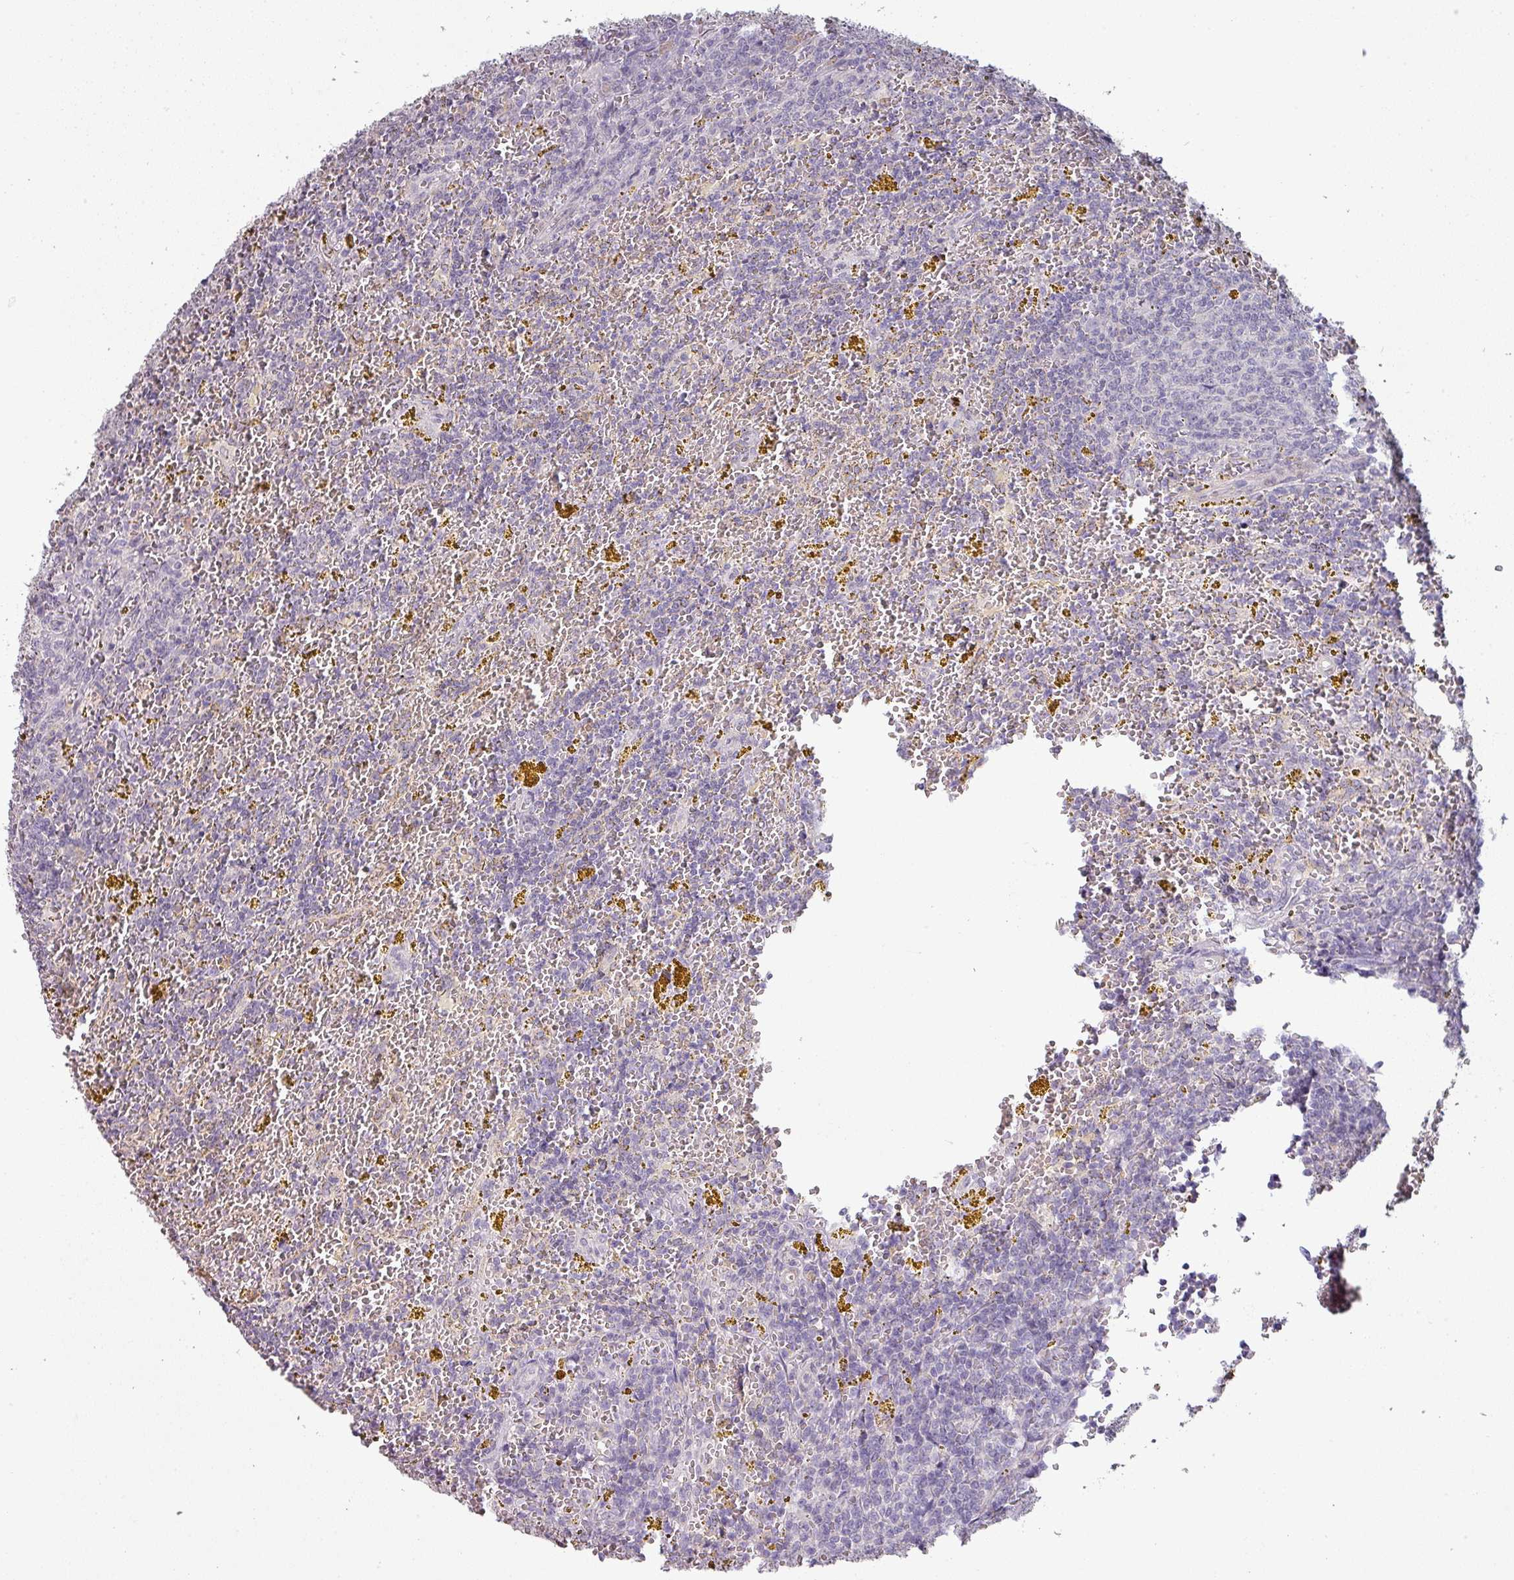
{"staining": {"intensity": "negative", "quantity": "none", "location": "none"}, "tissue": "lymphoma", "cell_type": "Tumor cells", "image_type": "cancer", "snomed": [{"axis": "morphology", "description": "Malignant lymphoma, non-Hodgkin's type, Low grade"}, {"axis": "topography", "description": "Spleen"}, {"axis": "topography", "description": "Lymph node"}], "caption": "Tumor cells show no significant staining in lymphoma.", "gene": "MAGEC3", "patient": {"sex": "female", "age": 66}}